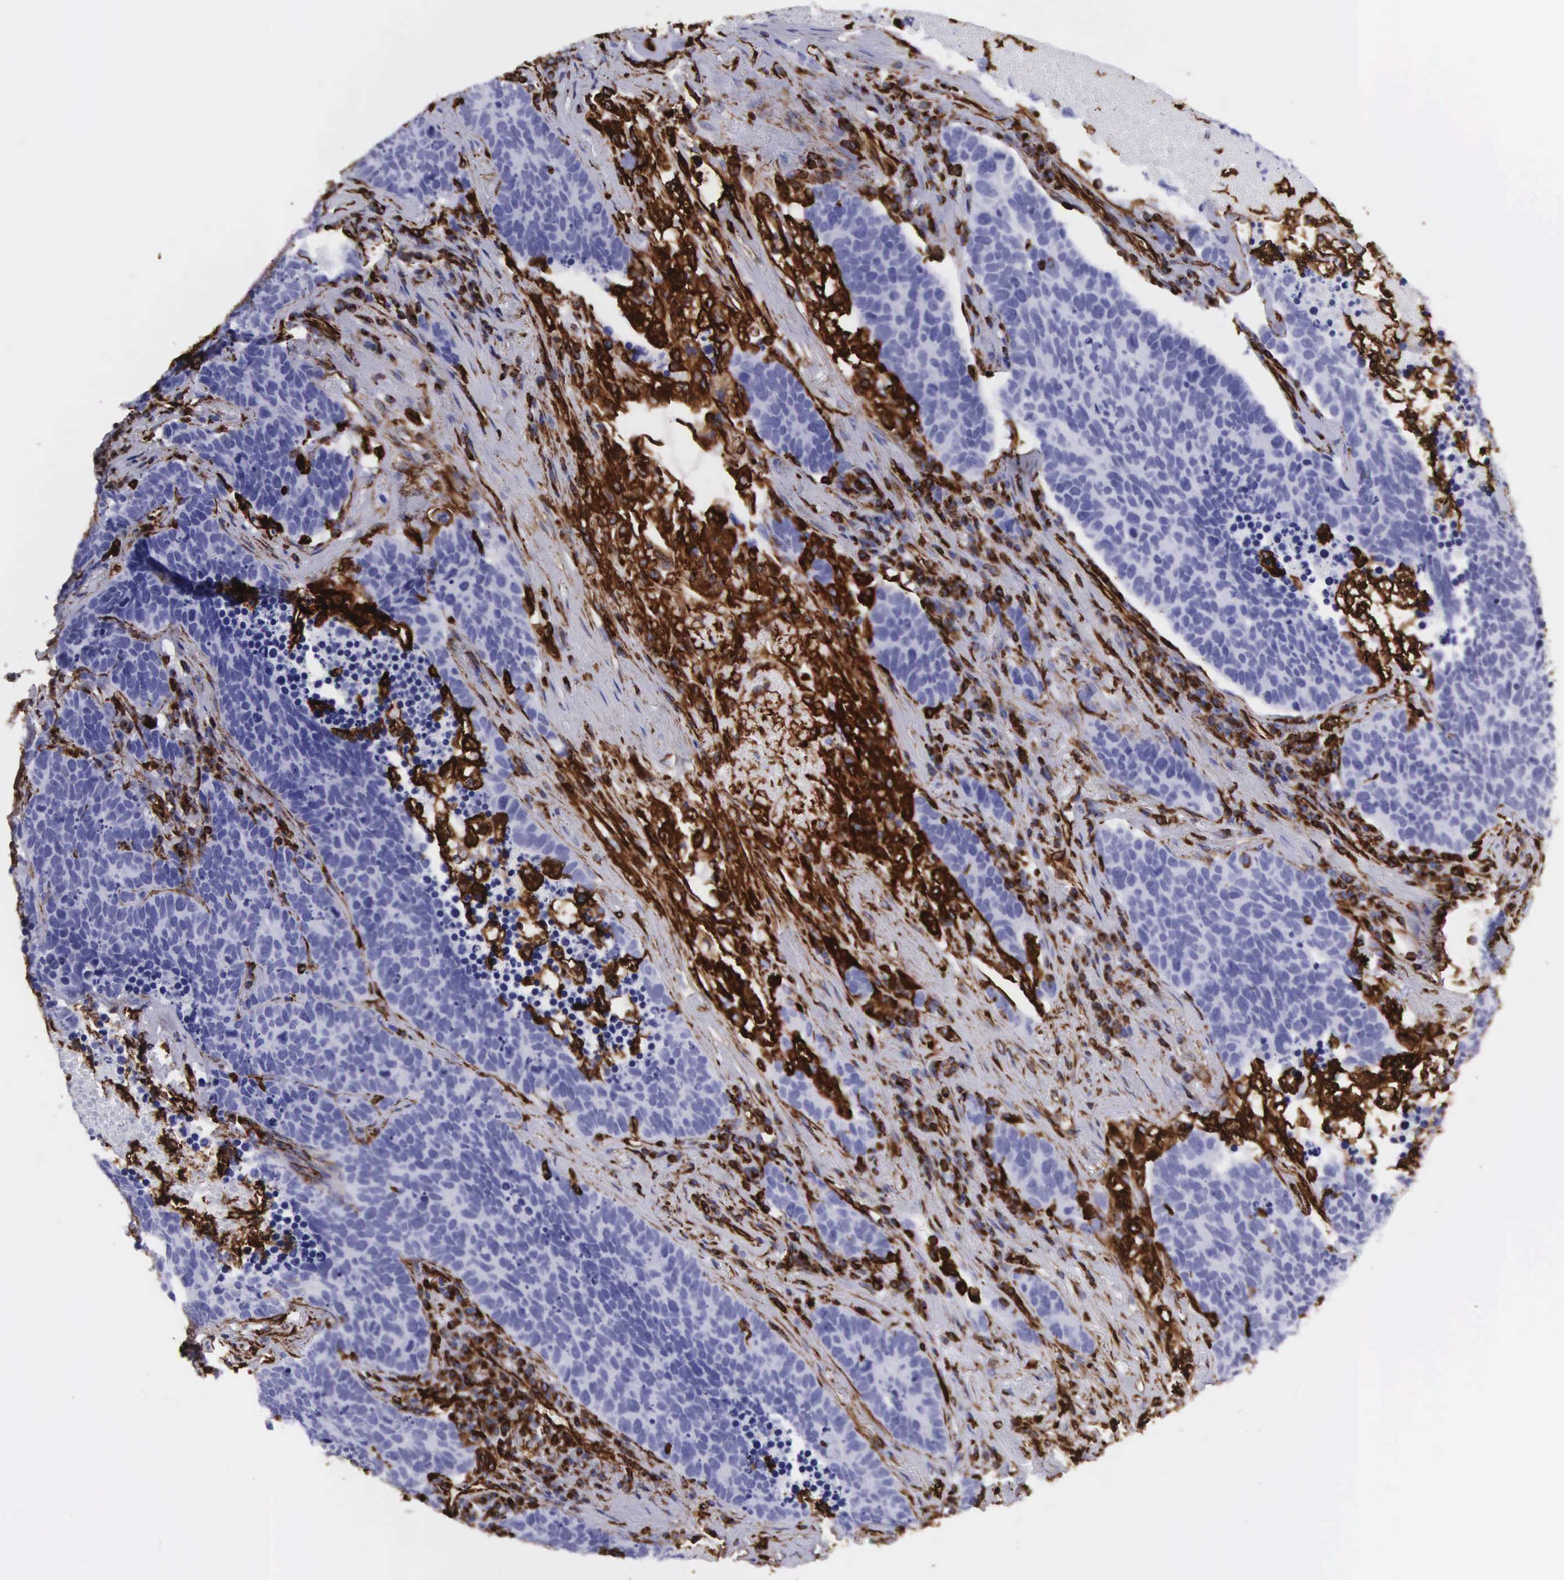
{"staining": {"intensity": "strong", "quantity": "<25%", "location": "cytoplasmic/membranous"}, "tissue": "lung cancer", "cell_type": "Tumor cells", "image_type": "cancer", "snomed": [{"axis": "morphology", "description": "Neoplasm, malignant, NOS"}, {"axis": "topography", "description": "Lung"}], "caption": "Approximately <25% of tumor cells in lung cancer (malignant neoplasm) reveal strong cytoplasmic/membranous protein staining as visualized by brown immunohistochemical staining.", "gene": "VIM", "patient": {"sex": "female", "age": 75}}